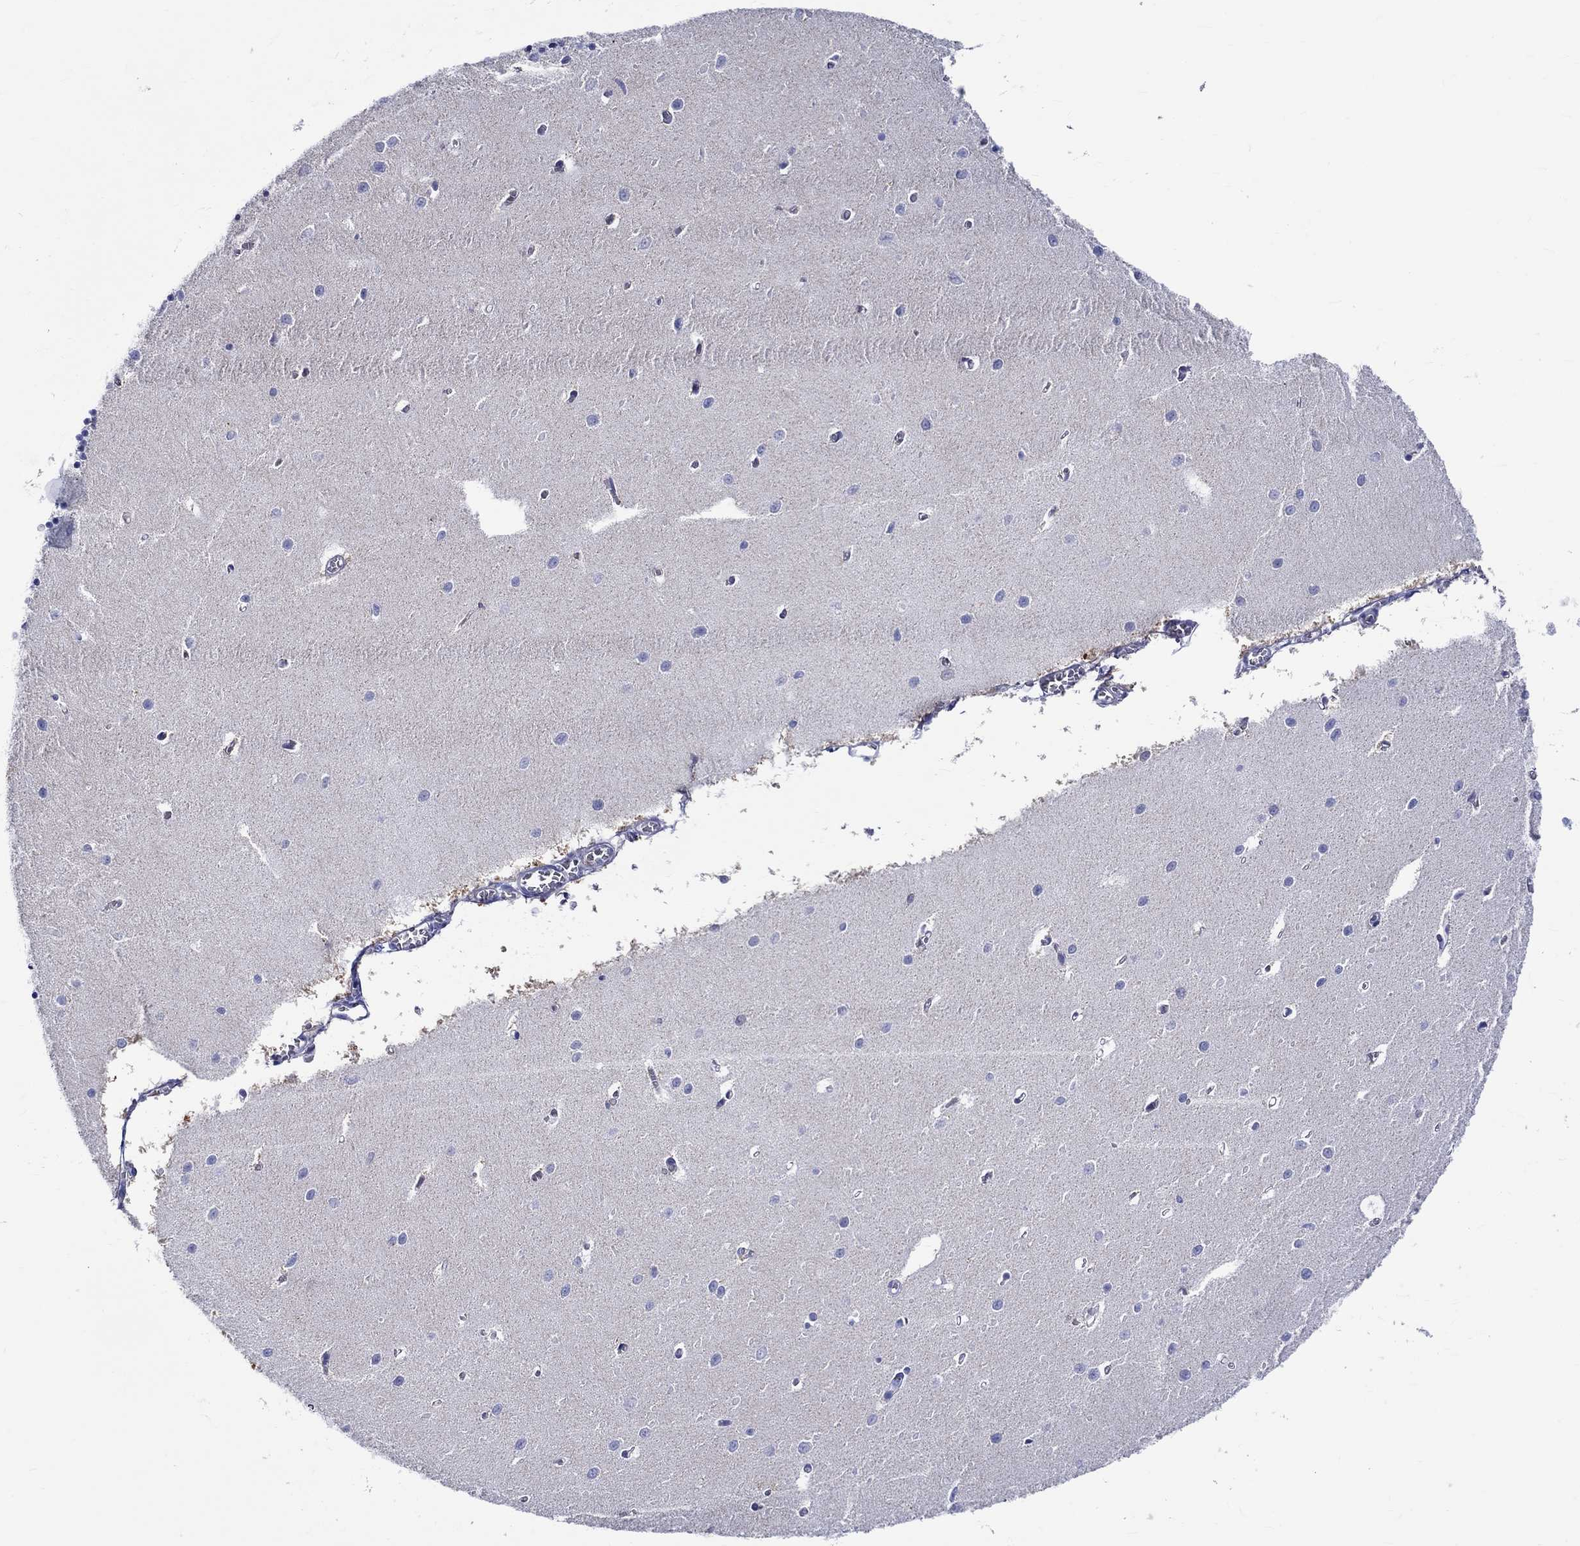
{"staining": {"intensity": "negative", "quantity": "none", "location": "none"}, "tissue": "cerebellum", "cell_type": "Cells in granular layer", "image_type": "normal", "snomed": [{"axis": "morphology", "description": "Normal tissue, NOS"}, {"axis": "topography", "description": "Cerebellum"}], "caption": "An immunohistochemistry (IHC) micrograph of benign cerebellum is shown. There is no staining in cells in granular layer of cerebellum.", "gene": "SH2D7", "patient": {"sex": "female", "age": 64}}